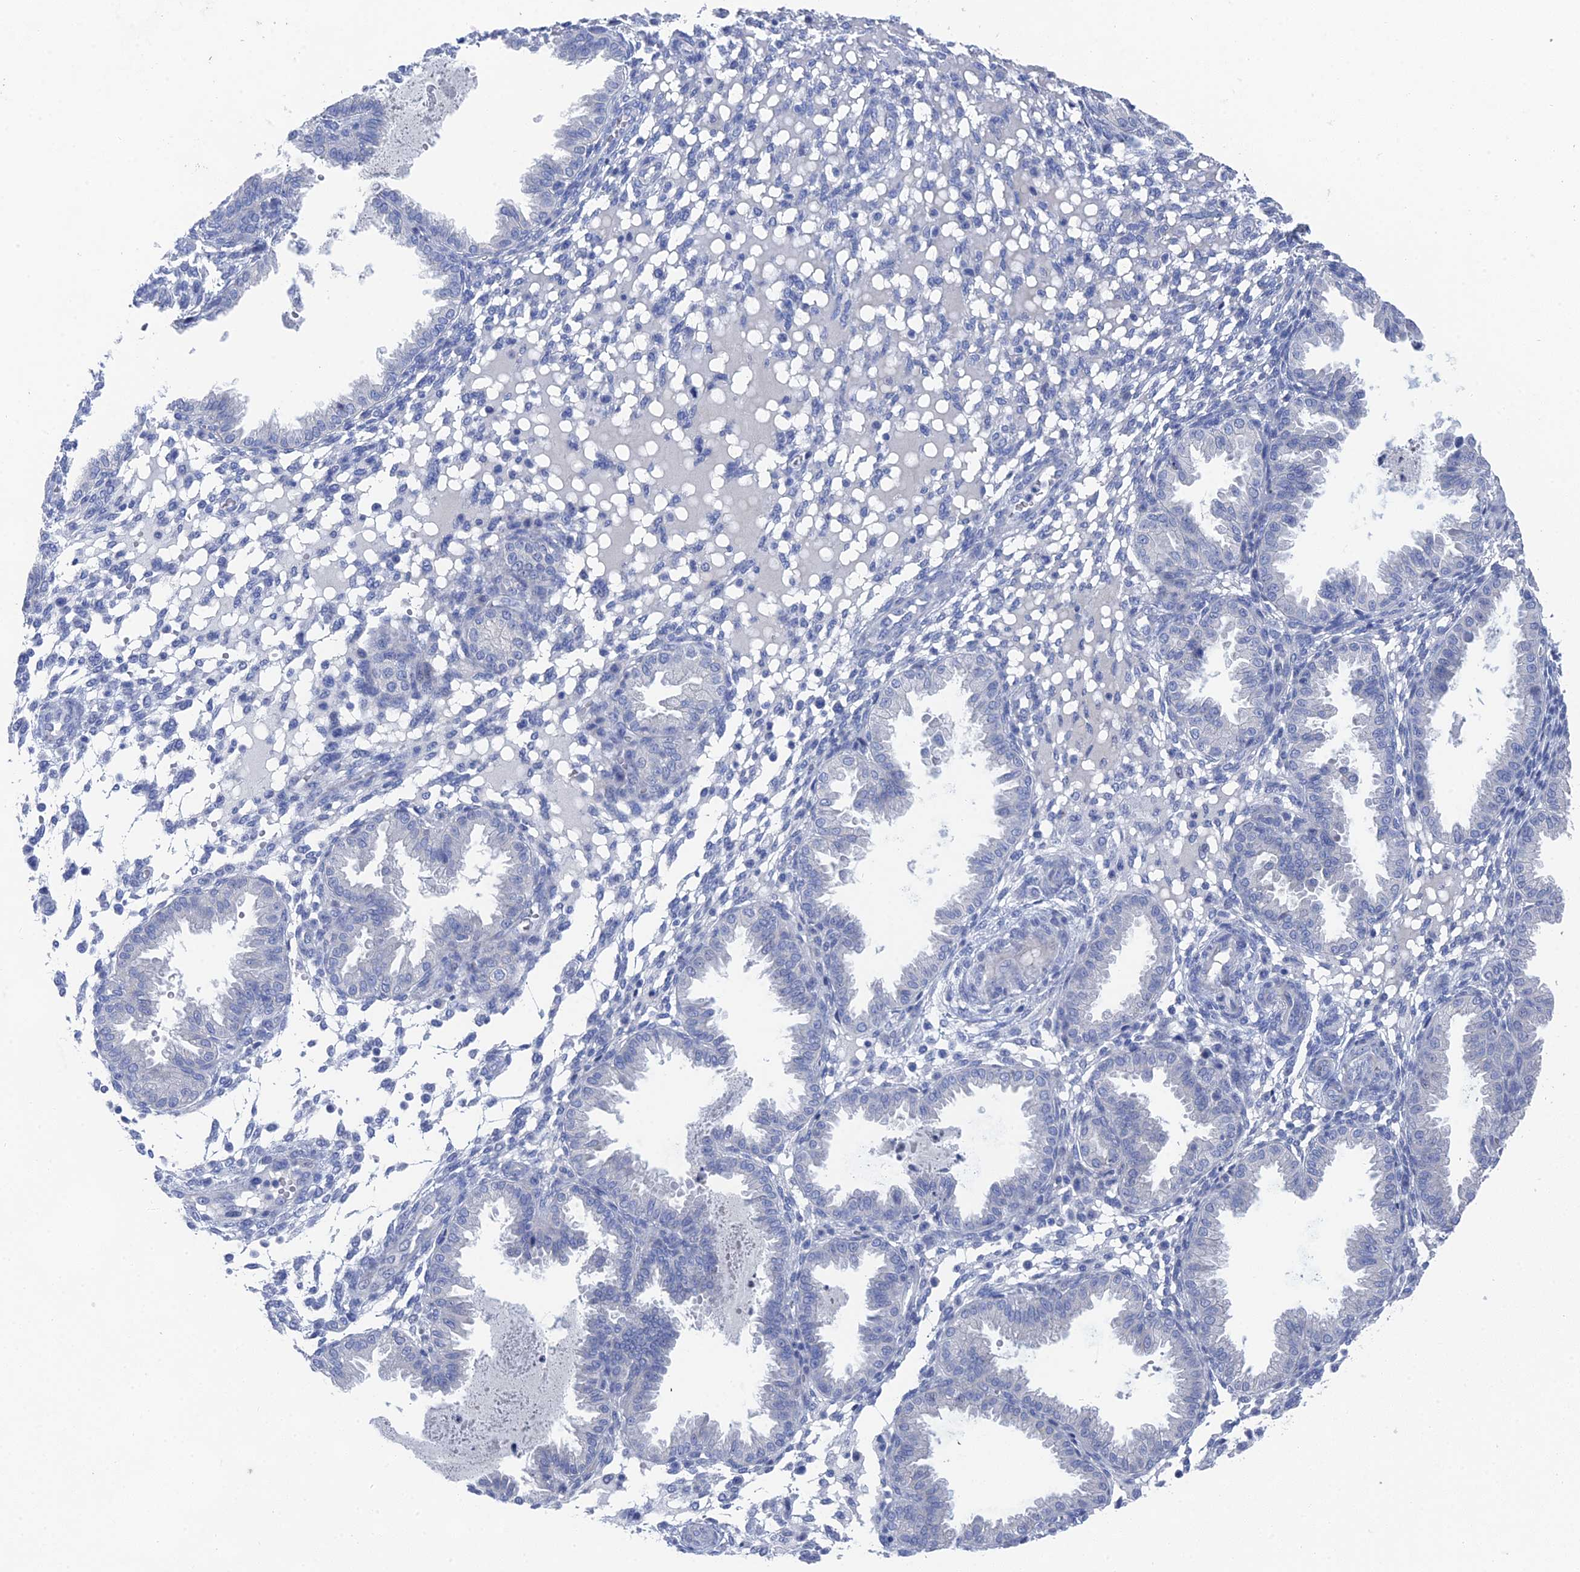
{"staining": {"intensity": "negative", "quantity": "none", "location": "none"}, "tissue": "endometrium", "cell_type": "Cells in endometrial stroma", "image_type": "normal", "snomed": [{"axis": "morphology", "description": "Normal tissue, NOS"}, {"axis": "topography", "description": "Endometrium"}], "caption": "DAB (3,3'-diaminobenzidine) immunohistochemical staining of benign human endometrium reveals no significant positivity in cells in endometrial stroma. (DAB (3,3'-diaminobenzidine) immunohistochemistry (IHC) with hematoxylin counter stain).", "gene": "GFAP", "patient": {"sex": "female", "age": 33}}